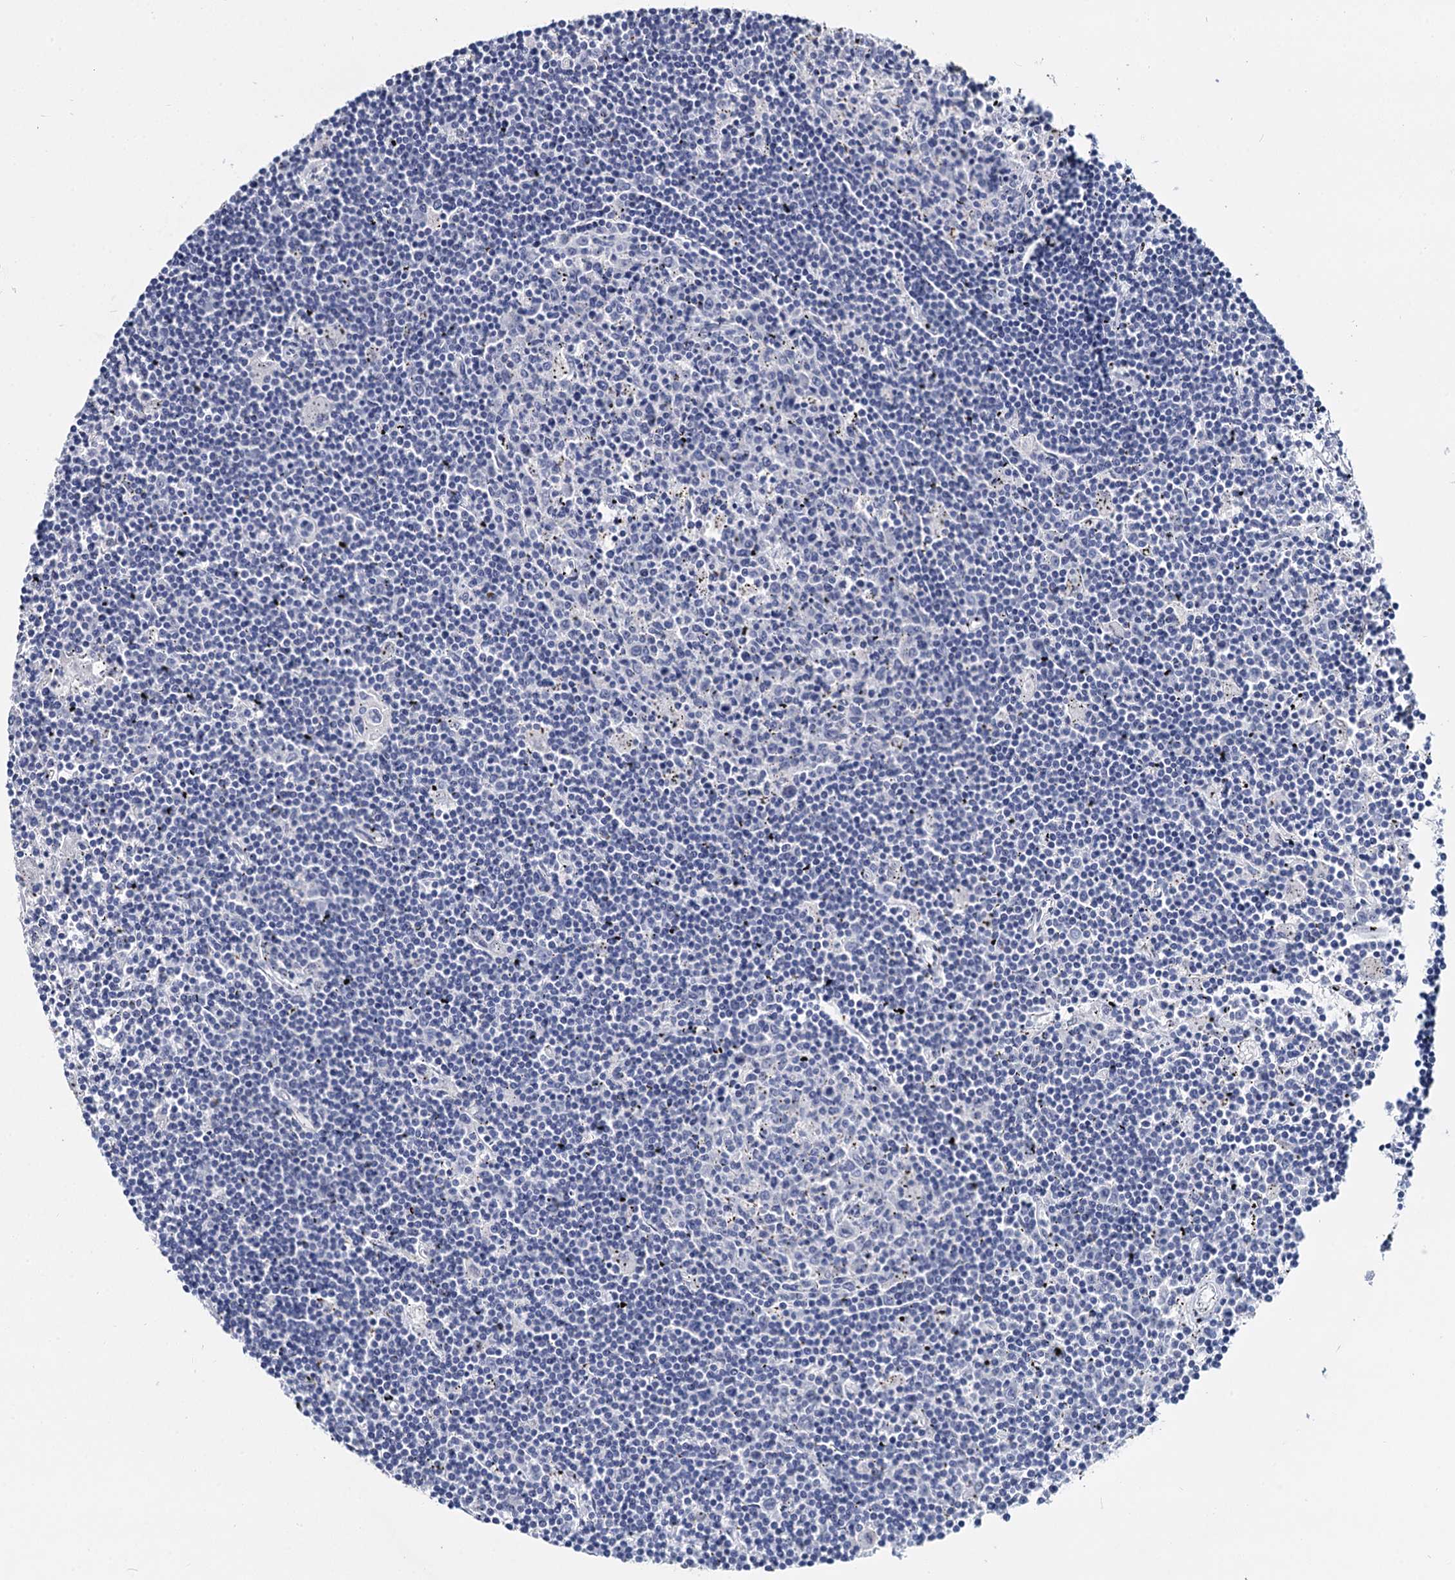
{"staining": {"intensity": "negative", "quantity": "none", "location": "none"}, "tissue": "lymphoma", "cell_type": "Tumor cells", "image_type": "cancer", "snomed": [{"axis": "morphology", "description": "Malignant lymphoma, non-Hodgkin's type, Low grade"}, {"axis": "topography", "description": "Spleen"}], "caption": "A high-resolution micrograph shows IHC staining of lymphoma, which reveals no significant expression in tumor cells. Brightfield microscopy of immunohistochemistry (IHC) stained with DAB (brown) and hematoxylin (blue), captured at high magnification.", "gene": "MAGEA4", "patient": {"sex": "male", "age": 76}}